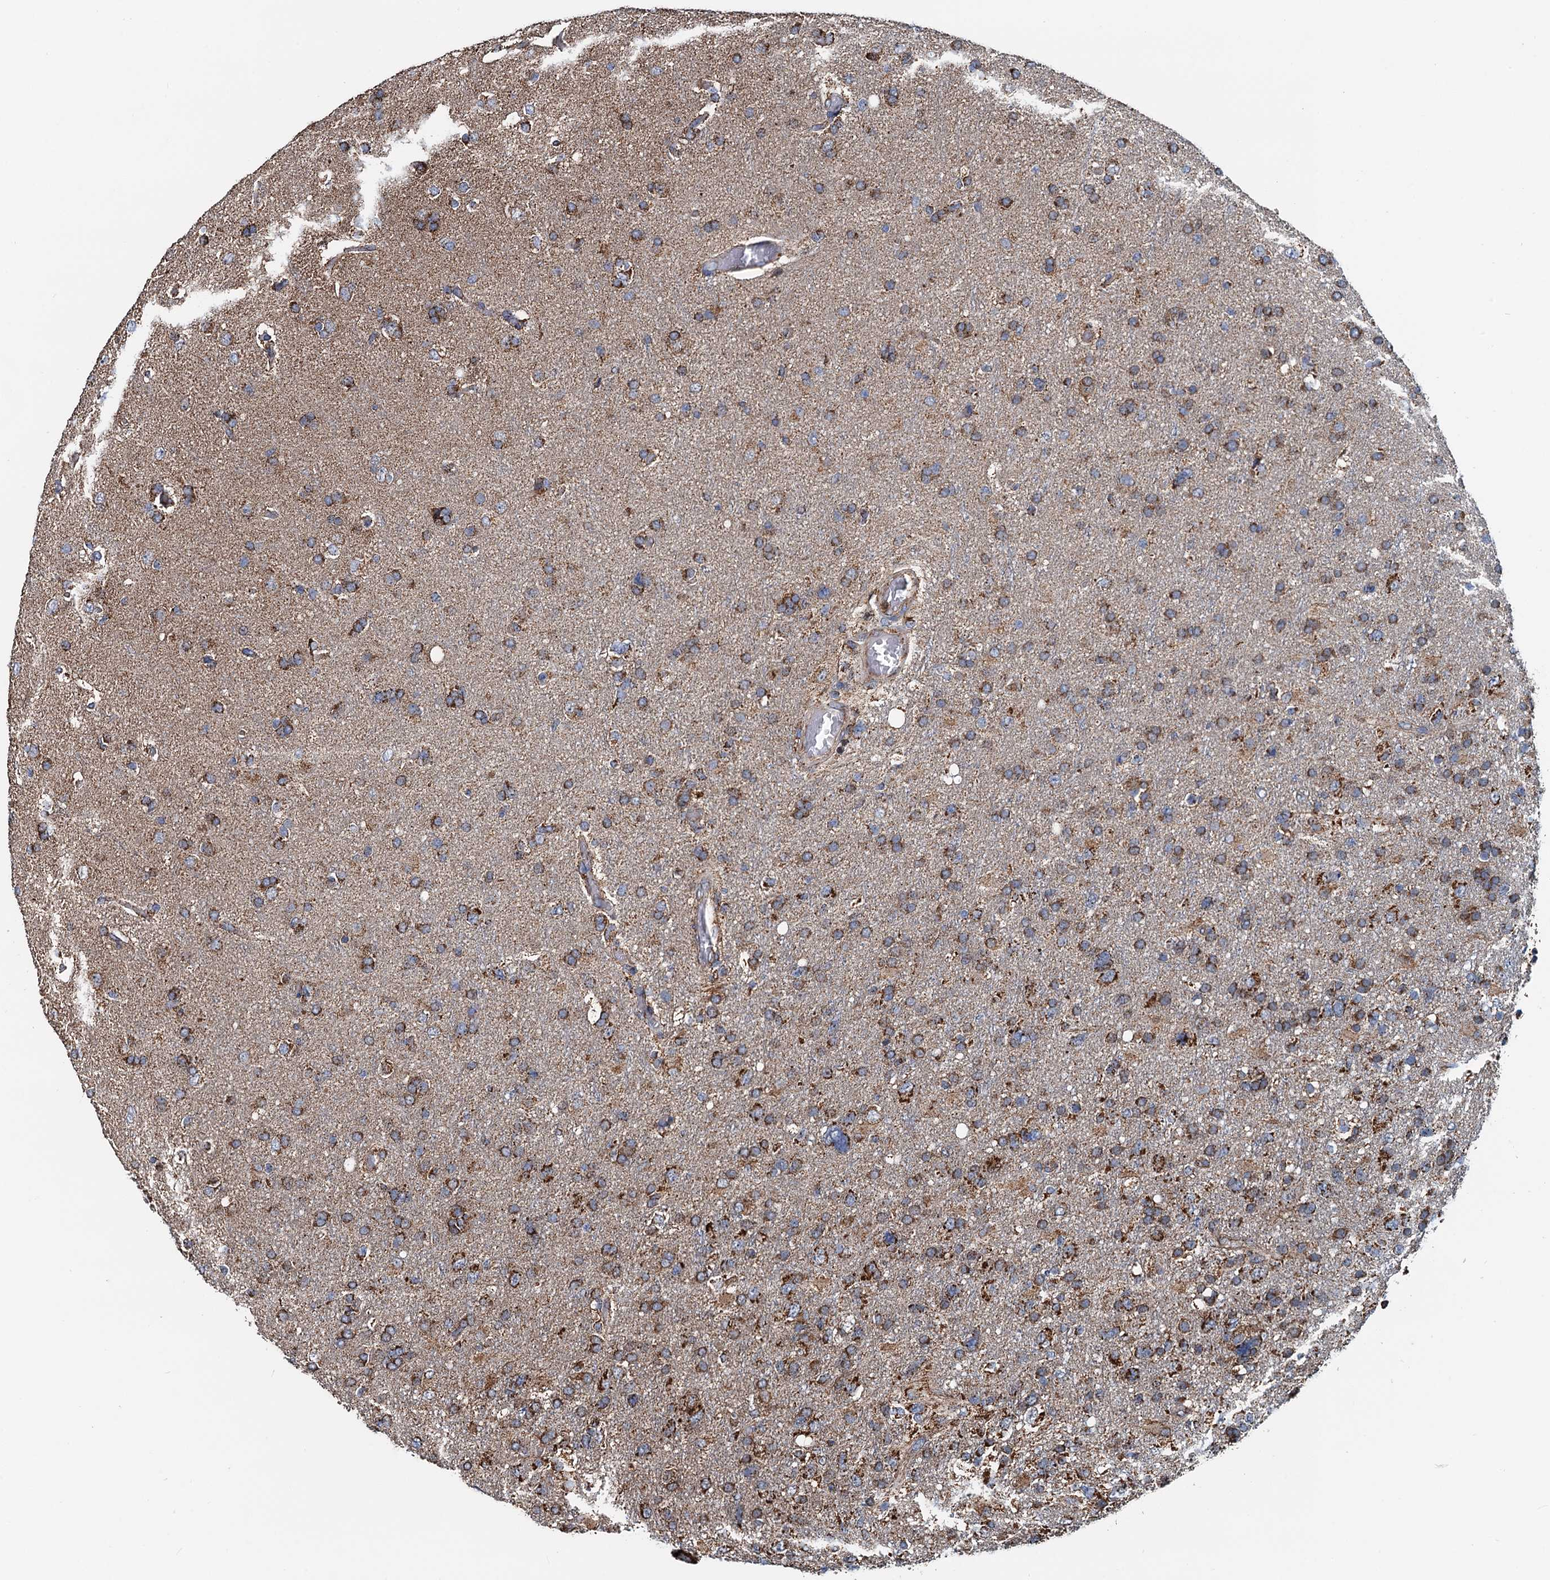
{"staining": {"intensity": "moderate", "quantity": ">75%", "location": "cytoplasmic/membranous"}, "tissue": "glioma", "cell_type": "Tumor cells", "image_type": "cancer", "snomed": [{"axis": "morphology", "description": "Glioma, malignant, High grade"}, {"axis": "topography", "description": "Brain"}], "caption": "Immunohistochemical staining of glioma displays medium levels of moderate cytoplasmic/membranous protein expression in approximately >75% of tumor cells. The protein of interest is stained brown, and the nuclei are stained in blue (DAB (3,3'-diaminobenzidine) IHC with brightfield microscopy, high magnification).", "gene": "AAGAB", "patient": {"sex": "male", "age": 61}}